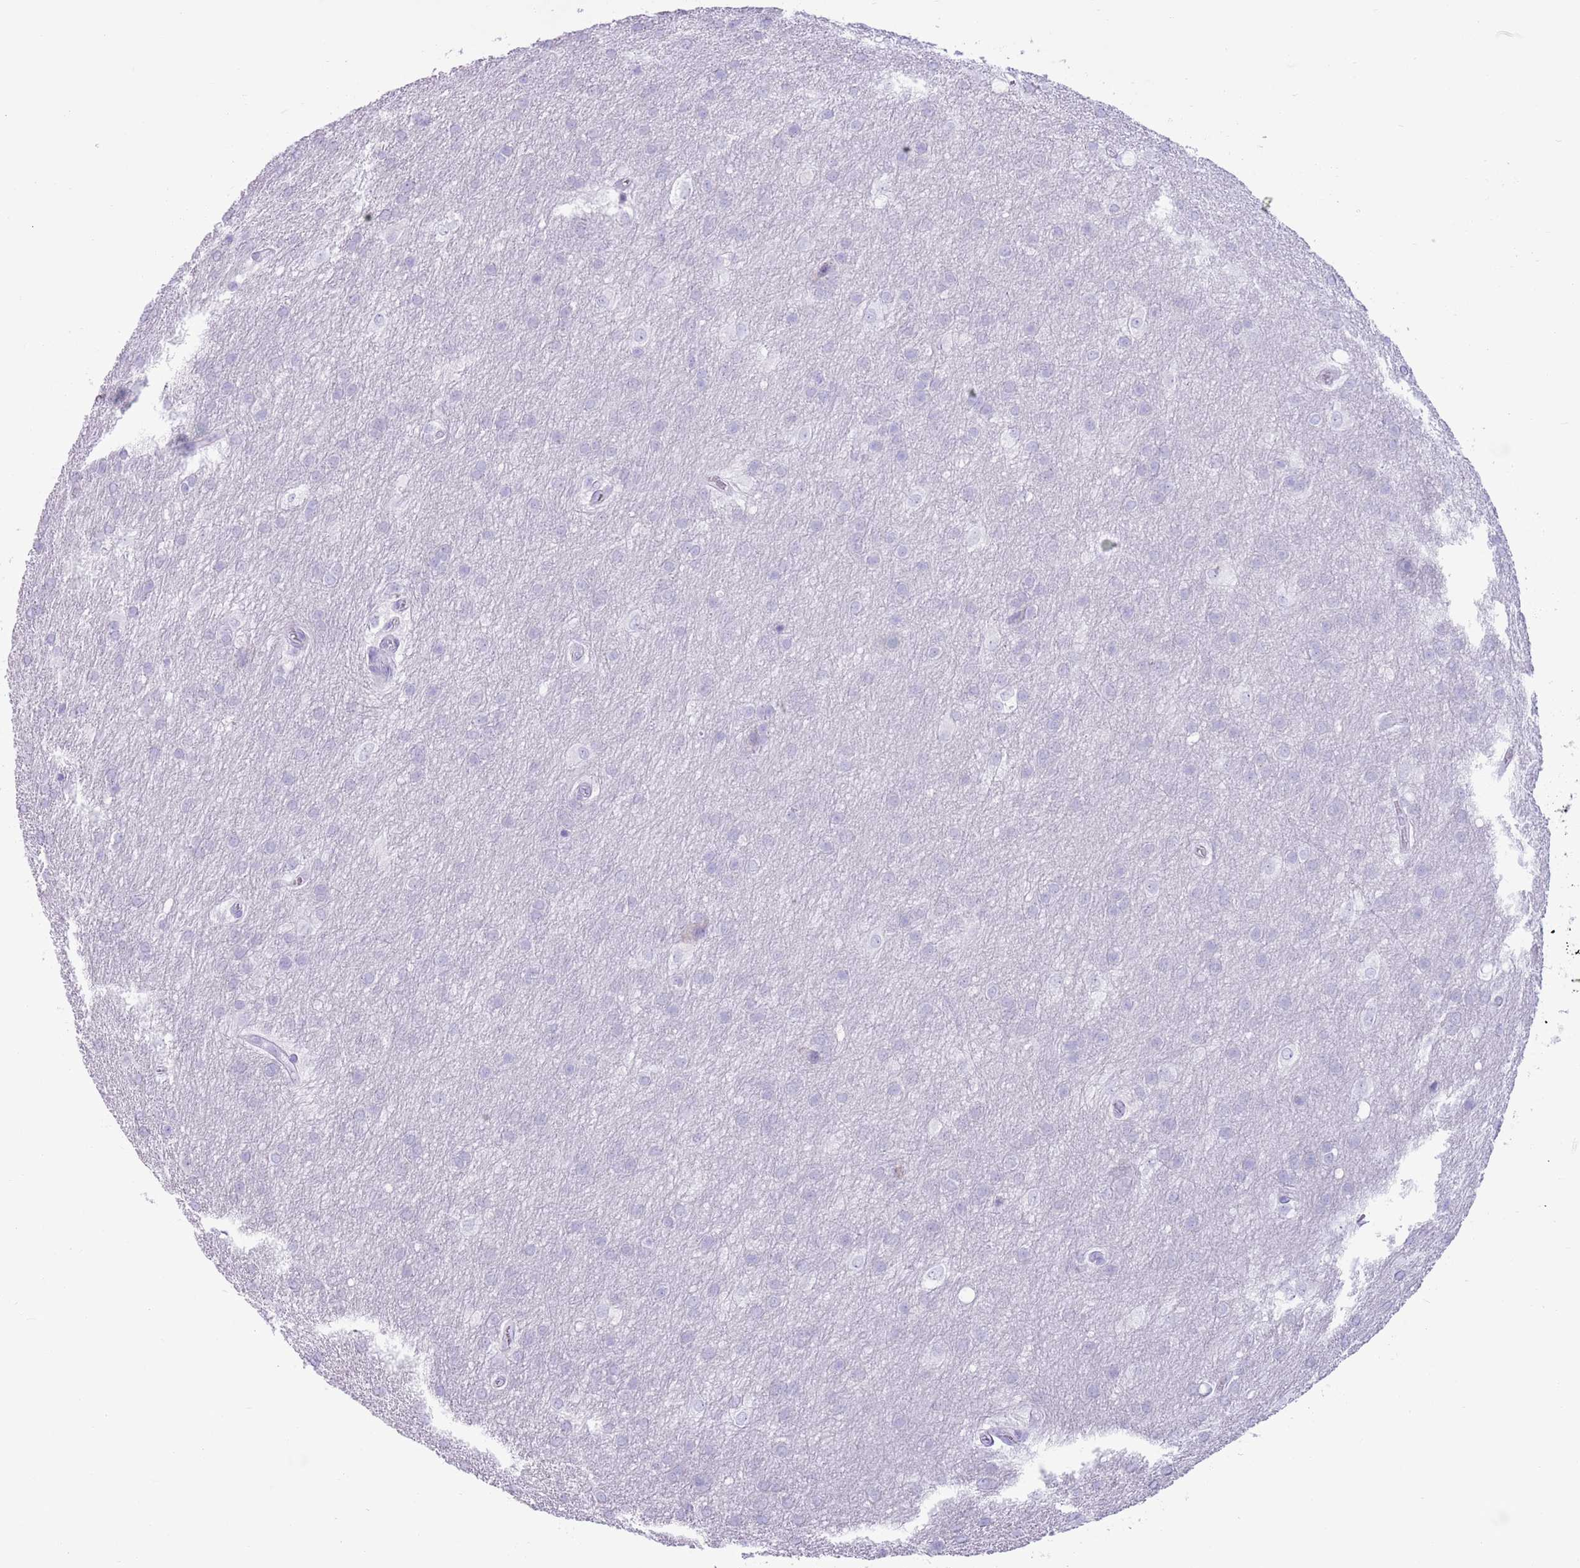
{"staining": {"intensity": "negative", "quantity": "none", "location": "none"}, "tissue": "glioma", "cell_type": "Tumor cells", "image_type": "cancer", "snomed": [{"axis": "morphology", "description": "Glioma, malignant, Low grade"}, {"axis": "topography", "description": "Brain"}], "caption": "There is no significant expression in tumor cells of glioma. (DAB (3,3'-diaminobenzidine) immunohistochemistry with hematoxylin counter stain).", "gene": "LY6G5B", "patient": {"sex": "male", "age": 66}}